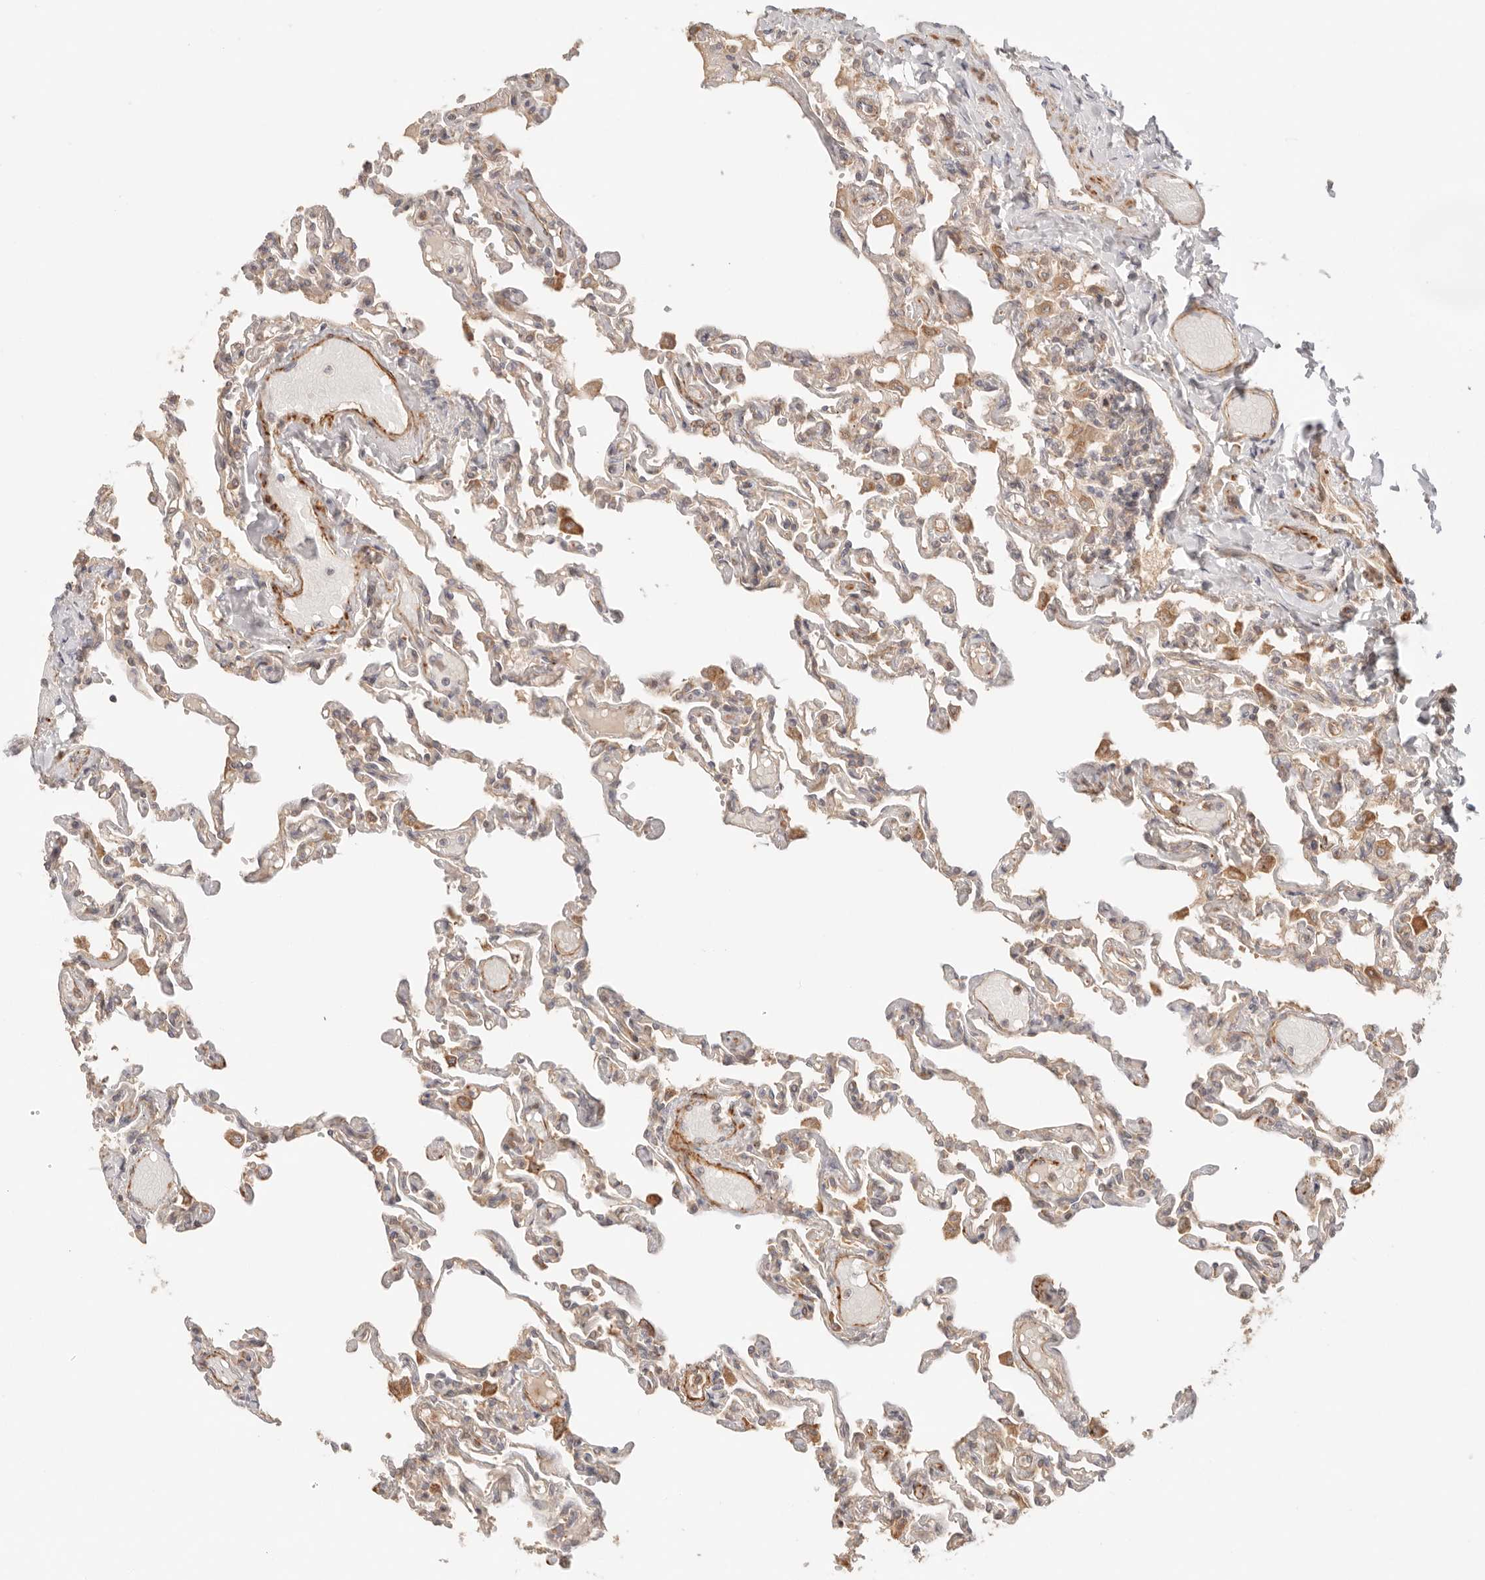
{"staining": {"intensity": "moderate", "quantity": "25%-75%", "location": "cytoplasmic/membranous"}, "tissue": "lung", "cell_type": "Alveolar cells", "image_type": "normal", "snomed": [{"axis": "morphology", "description": "Normal tissue, NOS"}, {"axis": "topography", "description": "Lung"}], "caption": "This image reveals benign lung stained with immunohistochemistry (IHC) to label a protein in brown. The cytoplasmic/membranous of alveolar cells show moderate positivity for the protein. Nuclei are counter-stained blue.", "gene": "IL1R2", "patient": {"sex": "male", "age": 21}}